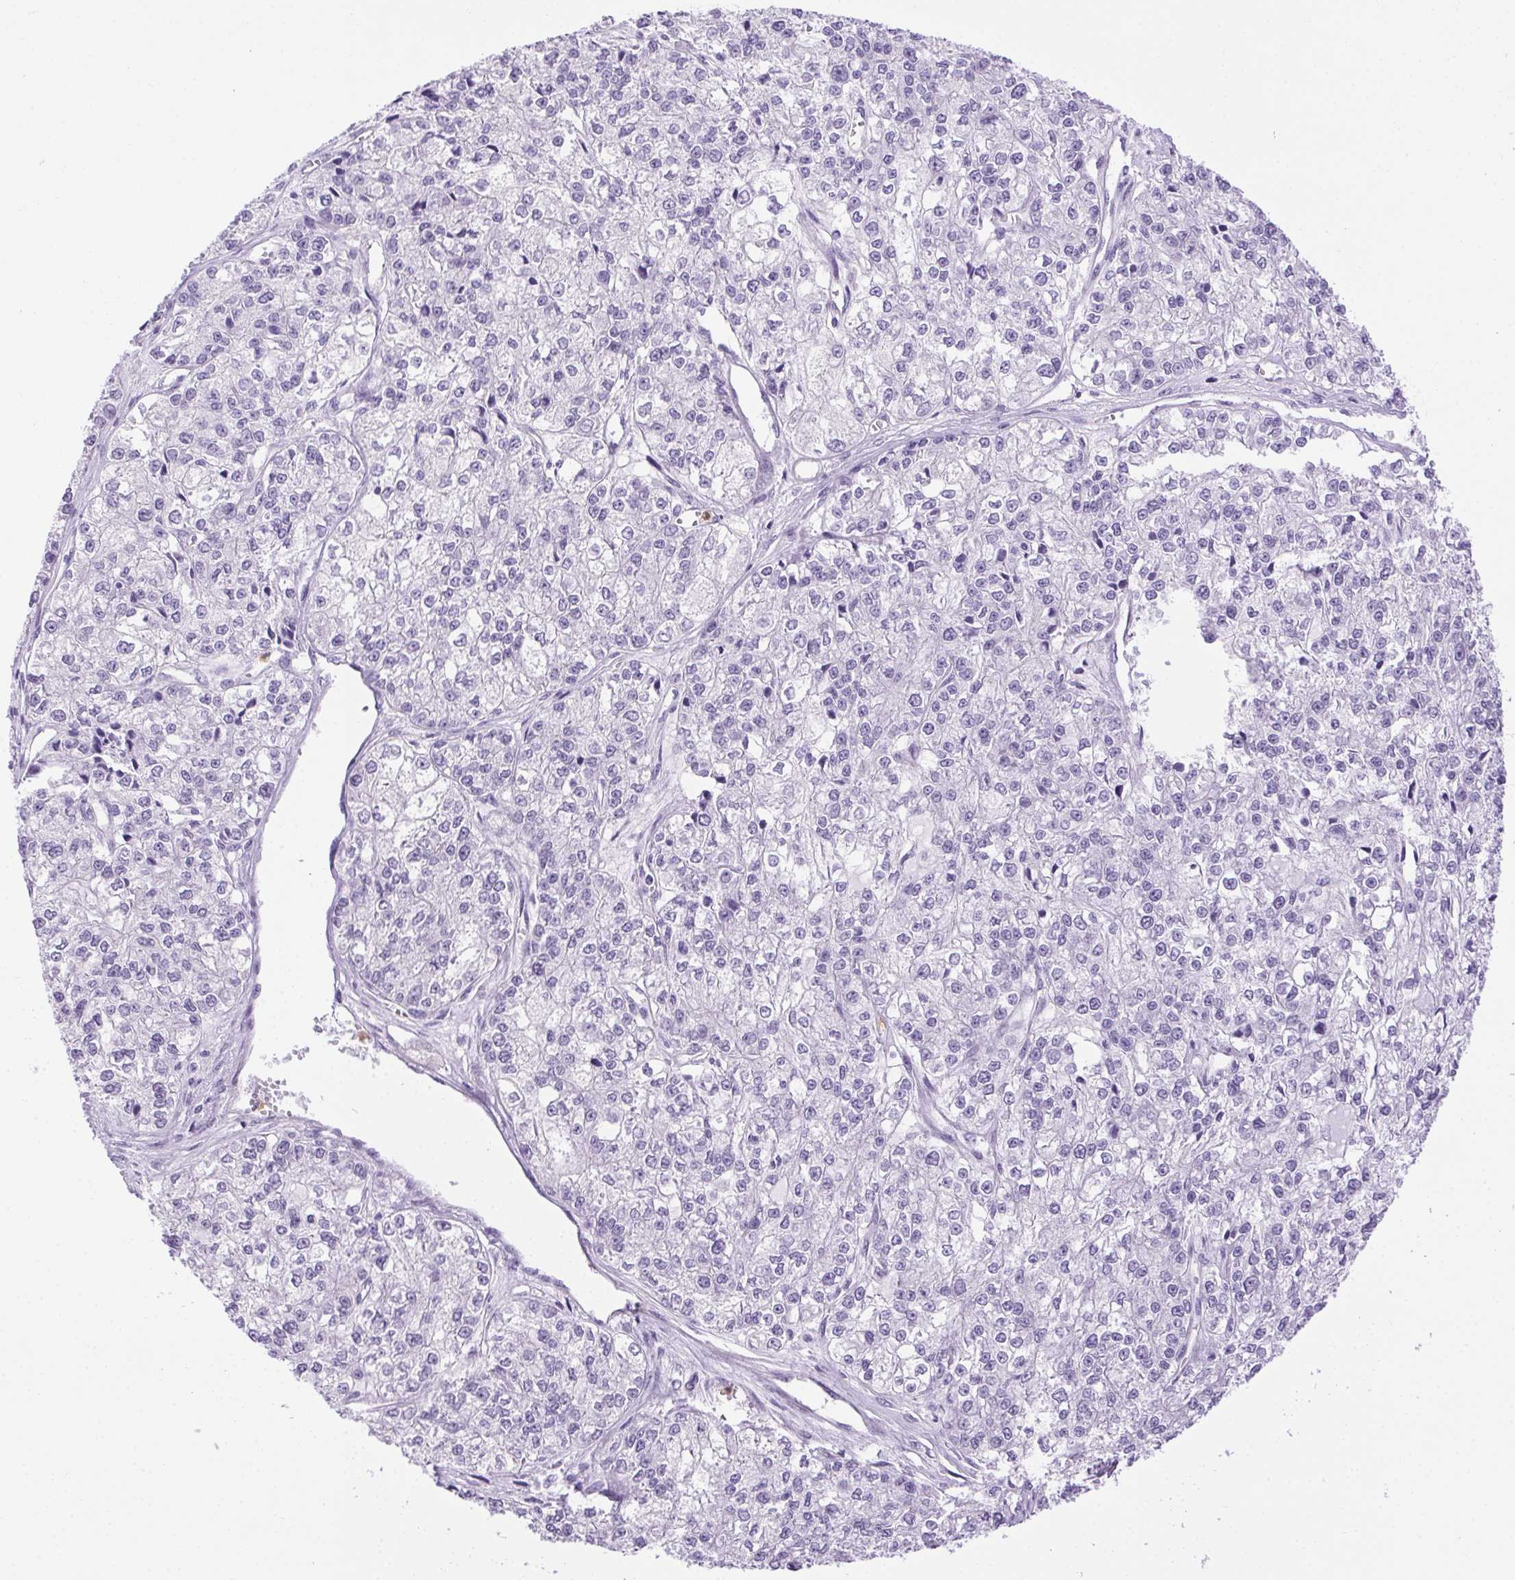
{"staining": {"intensity": "negative", "quantity": "none", "location": "none"}, "tissue": "ovarian cancer", "cell_type": "Tumor cells", "image_type": "cancer", "snomed": [{"axis": "morphology", "description": "Carcinoma, endometroid"}, {"axis": "topography", "description": "Ovary"}], "caption": "Tumor cells are negative for brown protein staining in ovarian cancer (endometroid carcinoma). (DAB immunohistochemistry visualized using brightfield microscopy, high magnification).", "gene": "SHCBP1L", "patient": {"sex": "female", "age": 64}}